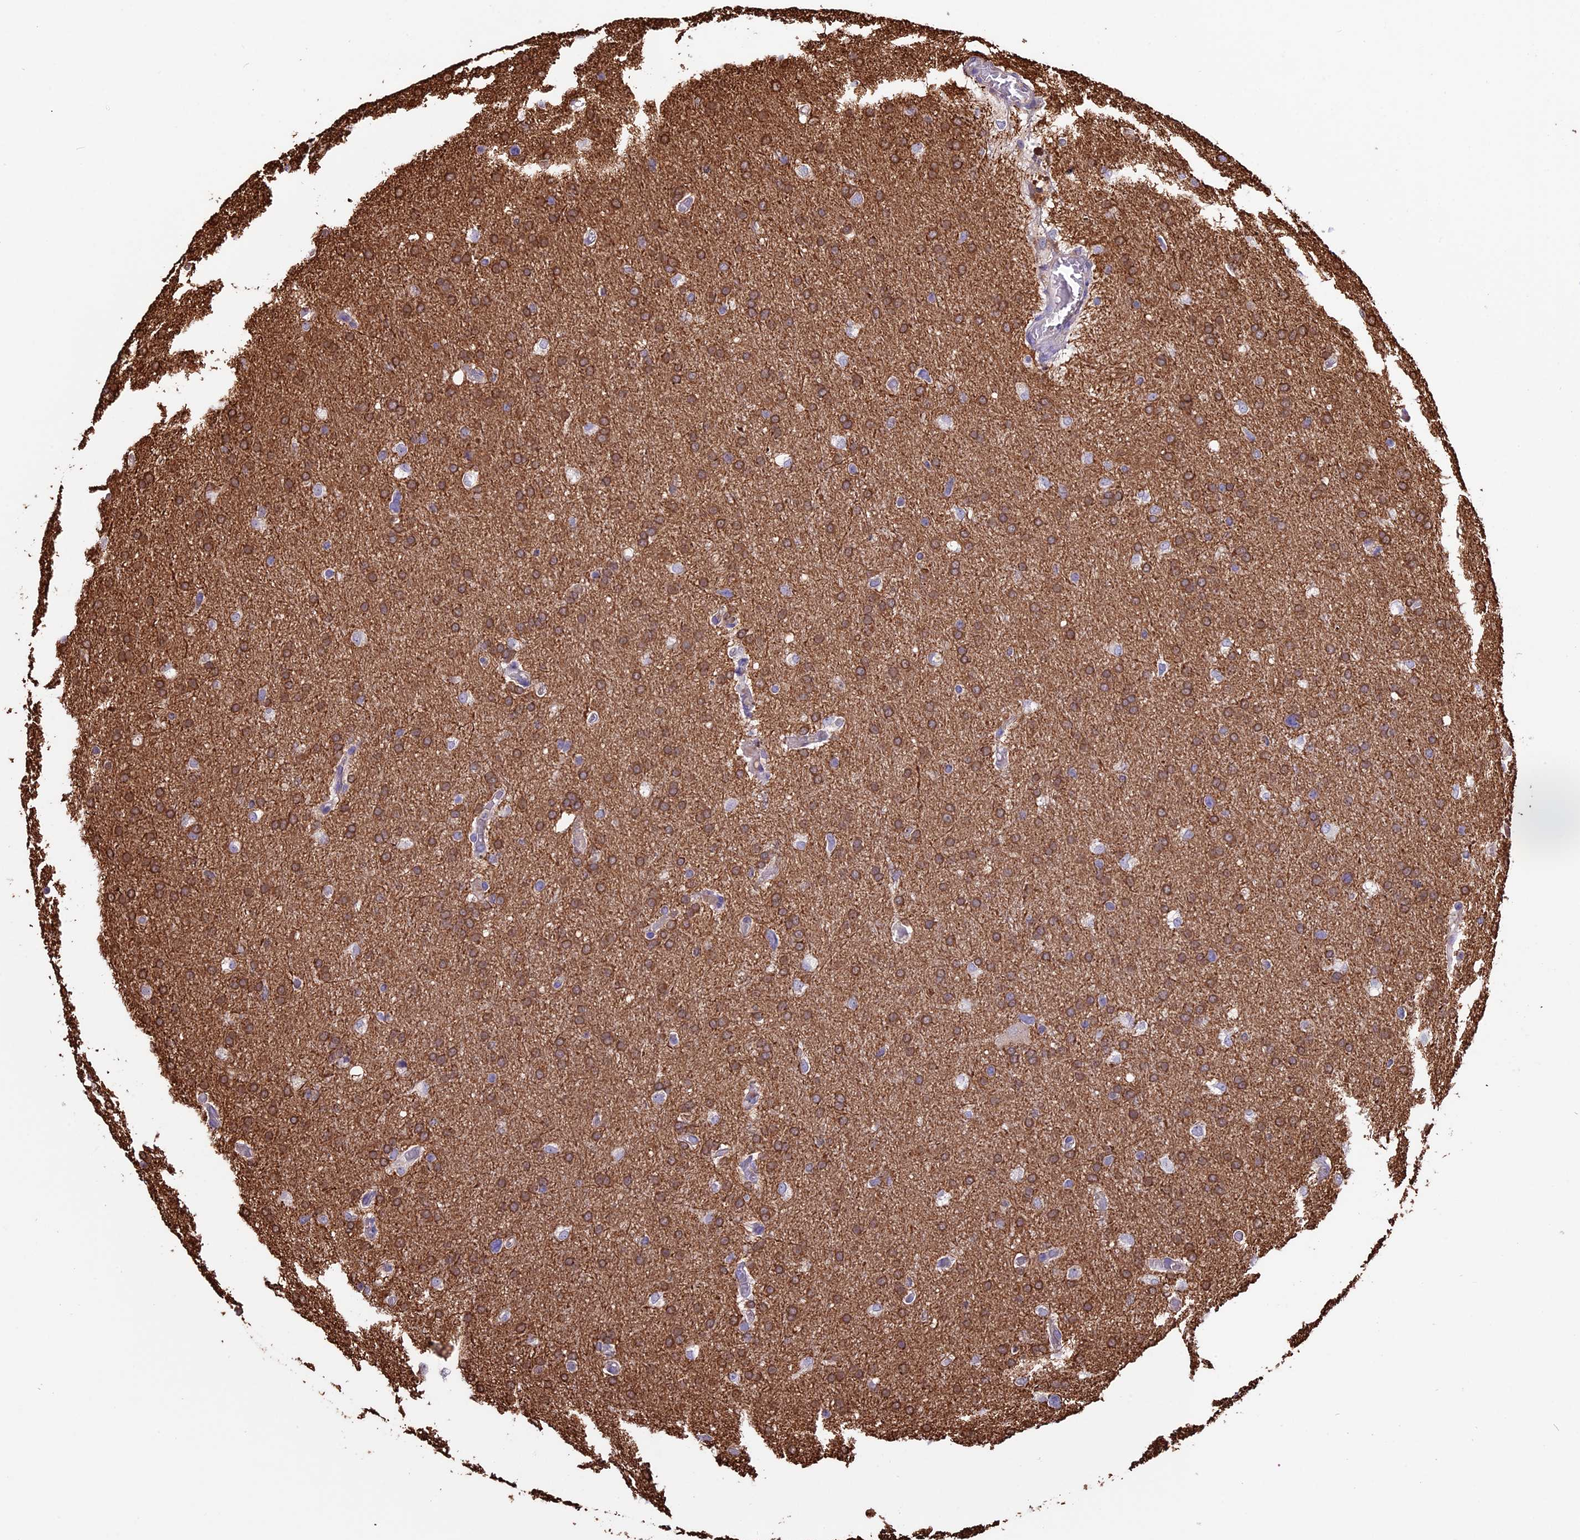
{"staining": {"intensity": "moderate", "quantity": ">75%", "location": "cytoplasmic/membranous"}, "tissue": "glioma", "cell_type": "Tumor cells", "image_type": "cancer", "snomed": [{"axis": "morphology", "description": "Glioma, malignant, High grade"}, {"axis": "topography", "description": "Cerebral cortex"}], "caption": "Glioma was stained to show a protein in brown. There is medium levels of moderate cytoplasmic/membranous positivity in about >75% of tumor cells.", "gene": "VWA3A", "patient": {"sex": "female", "age": 36}}